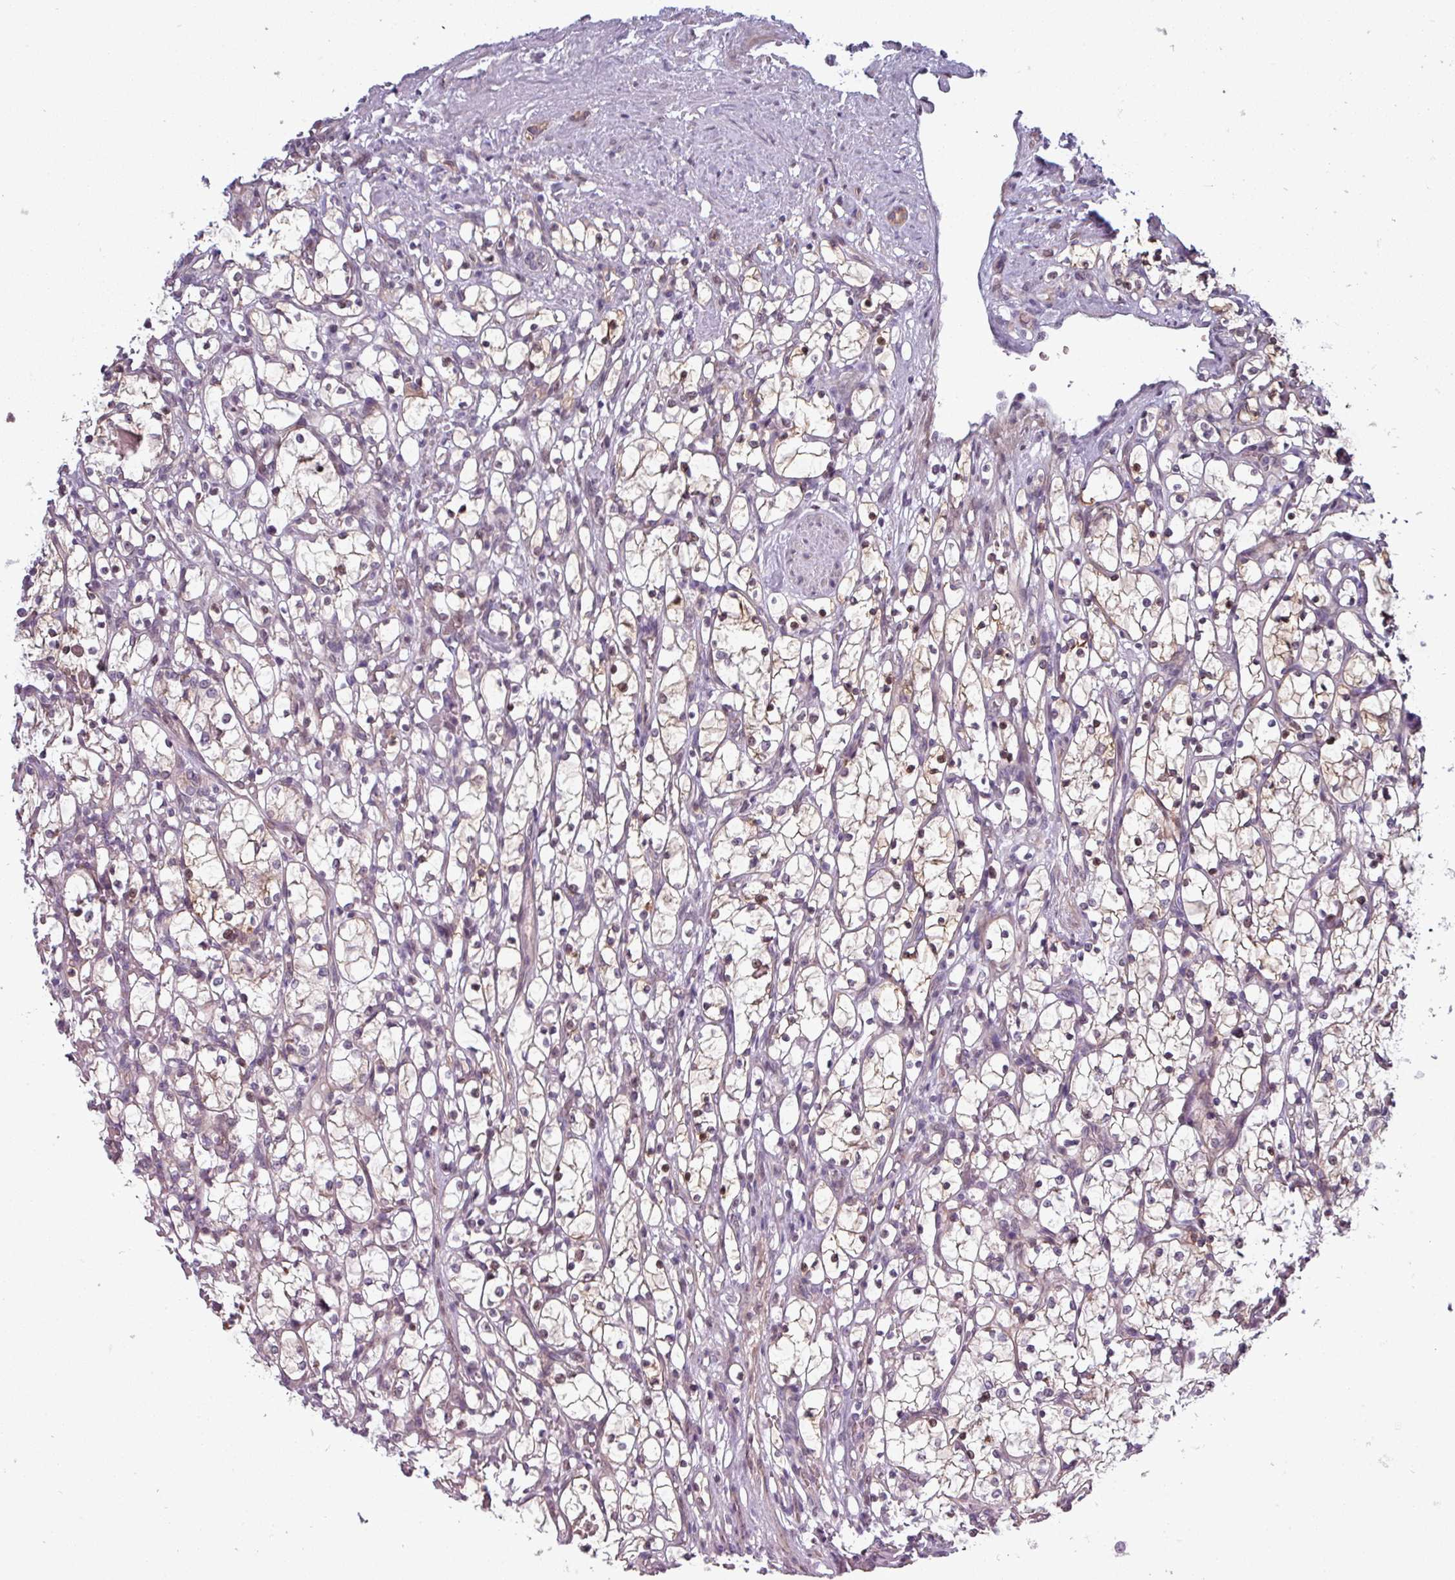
{"staining": {"intensity": "weak", "quantity": "<25%", "location": "nuclear"}, "tissue": "renal cancer", "cell_type": "Tumor cells", "image_type": "cancer", "snomed": [{"axis": "morphology", "description": "Adenocarcinoma, NOS"}, {"axis": "topography", "description": "Kidney"}], "caption": "Tumor cells are negative for protein expression in human adenocarcinoma (renal).", "gene": "PRAMEF12", "patient": {"sex": "female", "age": 69}}